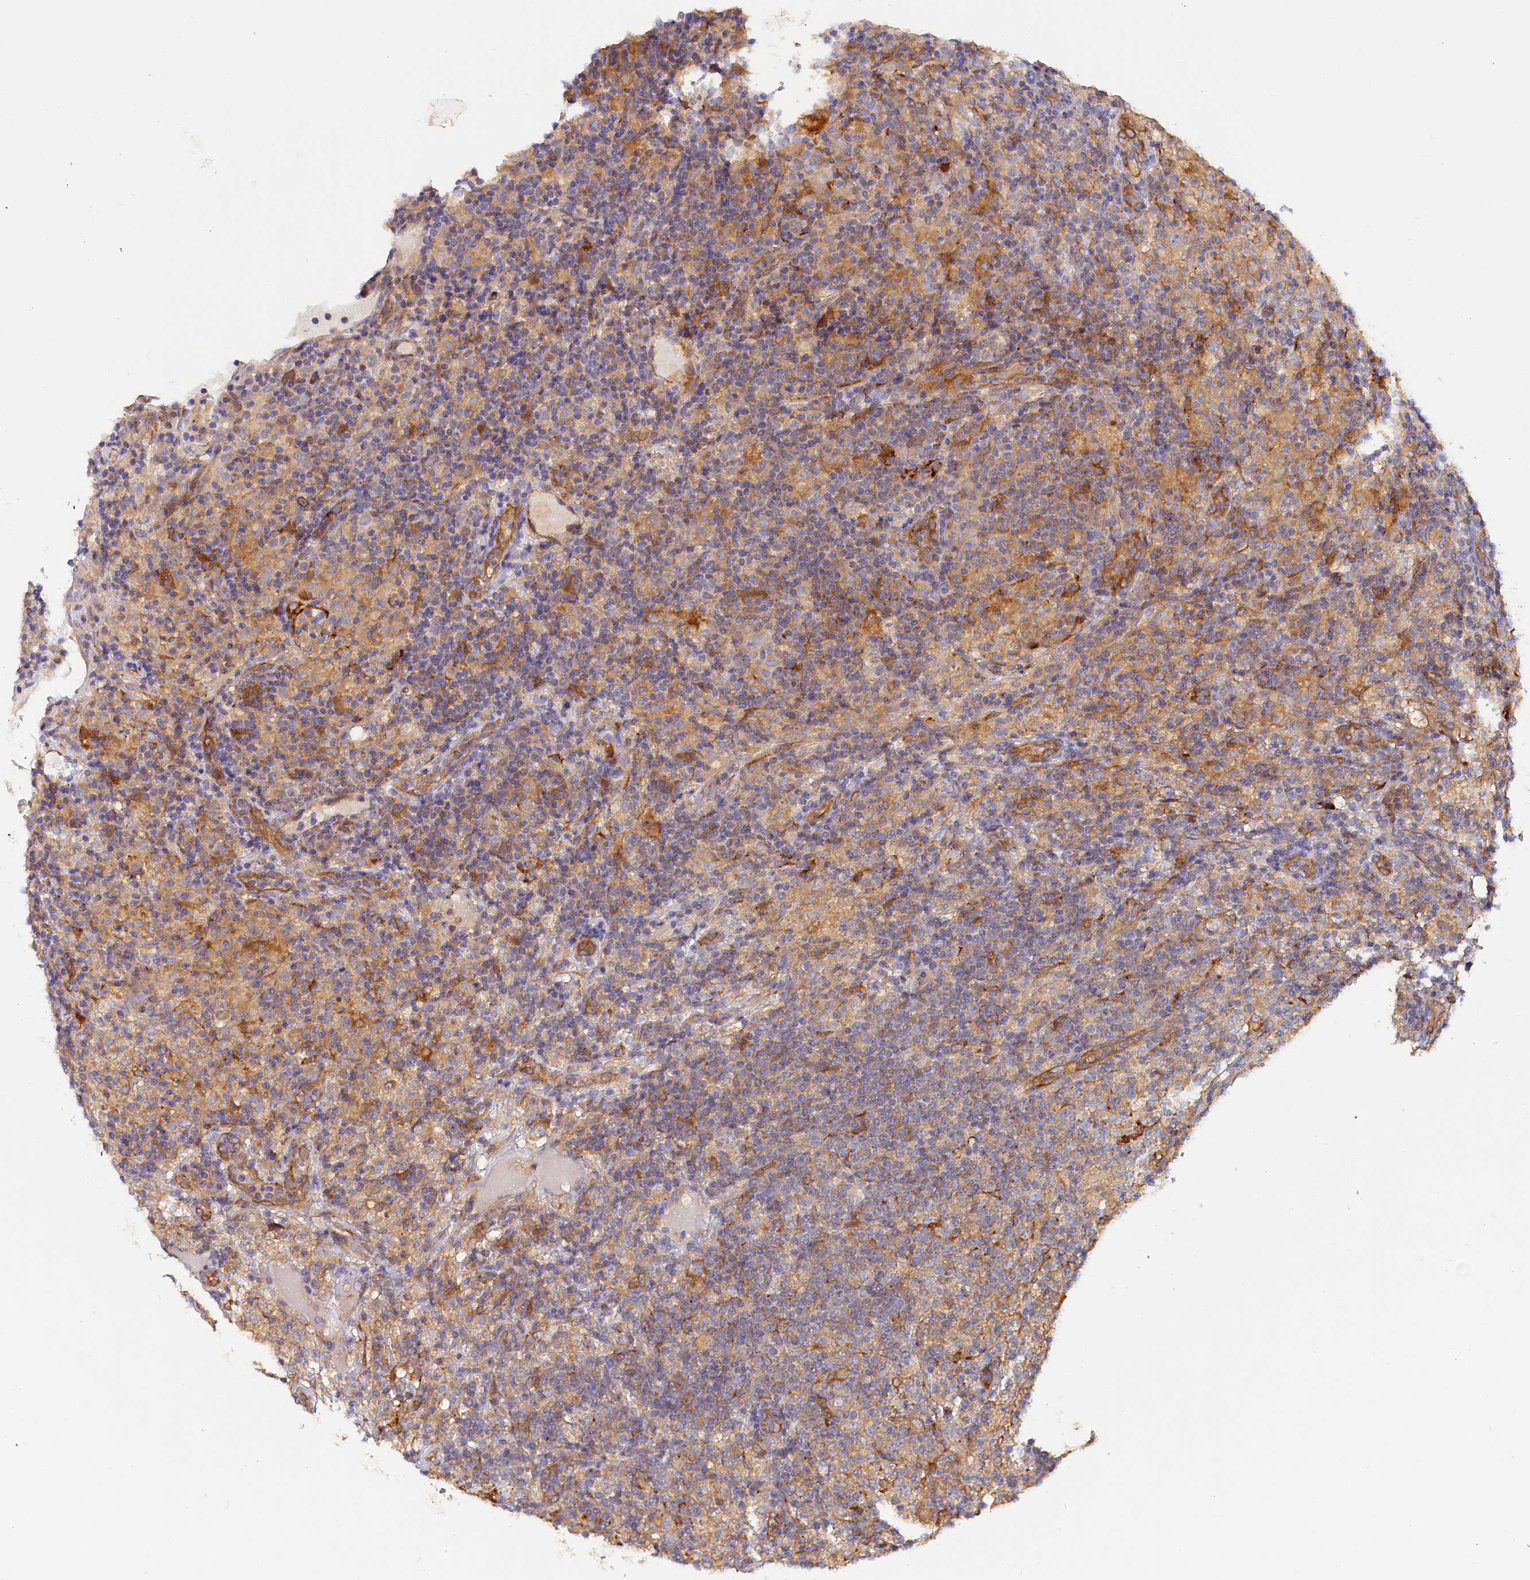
{"staining": {"intensity": "negative", "quantity": "none", "location": "none"}, "tissue": "lymphoma", "cell_type": "Tumor cells", "image_type": "cancer", "snomed": [{"axis": "morphology", "description": "Hodgkin's disease, NOS"}, {"axis": "topography", "description": "Lymph node"}], "caption": "Hodgkin's disease was stained to show a protein in brown. There is no significant positivity in tumor cells.", "gene": "KATNB1", "patient": {"sex": "male", "age": 70}}